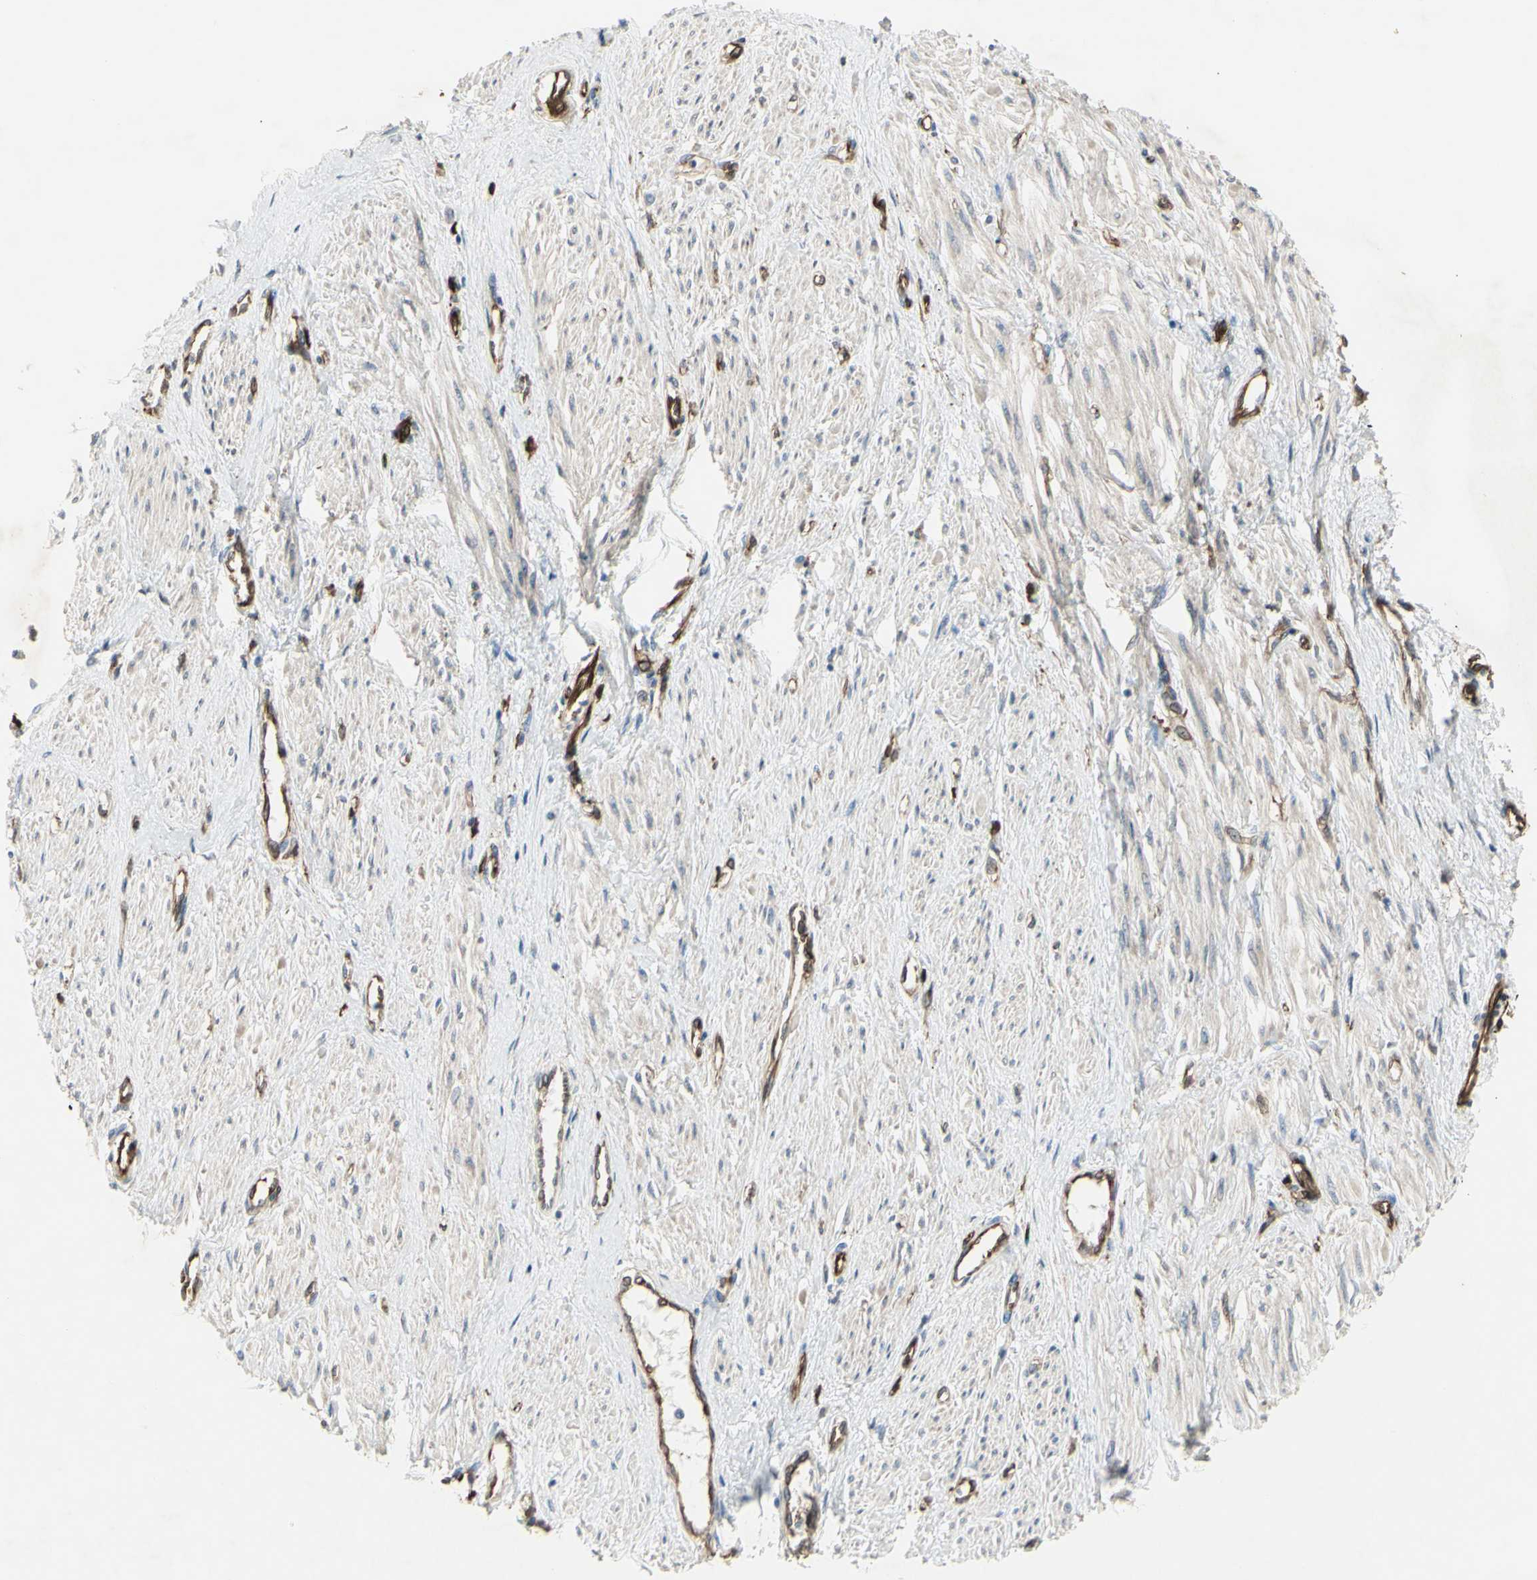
{"staining": {"intensity": "negative", "quantity": "none", "location": "none"}, "tissue": "smooth muscle", "cell_type": "Smooth muscle cells", "image_type": "normal", "snomed": [{"axis": "morphology", "description": "Normal tissue, NOS"}, {"axis": "topography", "description": "Smooth muscle"}, {"axis": "topography", "description": "Uterus"}], "caption": "This is an immunohistochemistry image of normal human smooth muscle. There is no expression in smooth muscle cells.", "gene": "IGSF9B", "patient": {"sex": "female", "age": 39}}